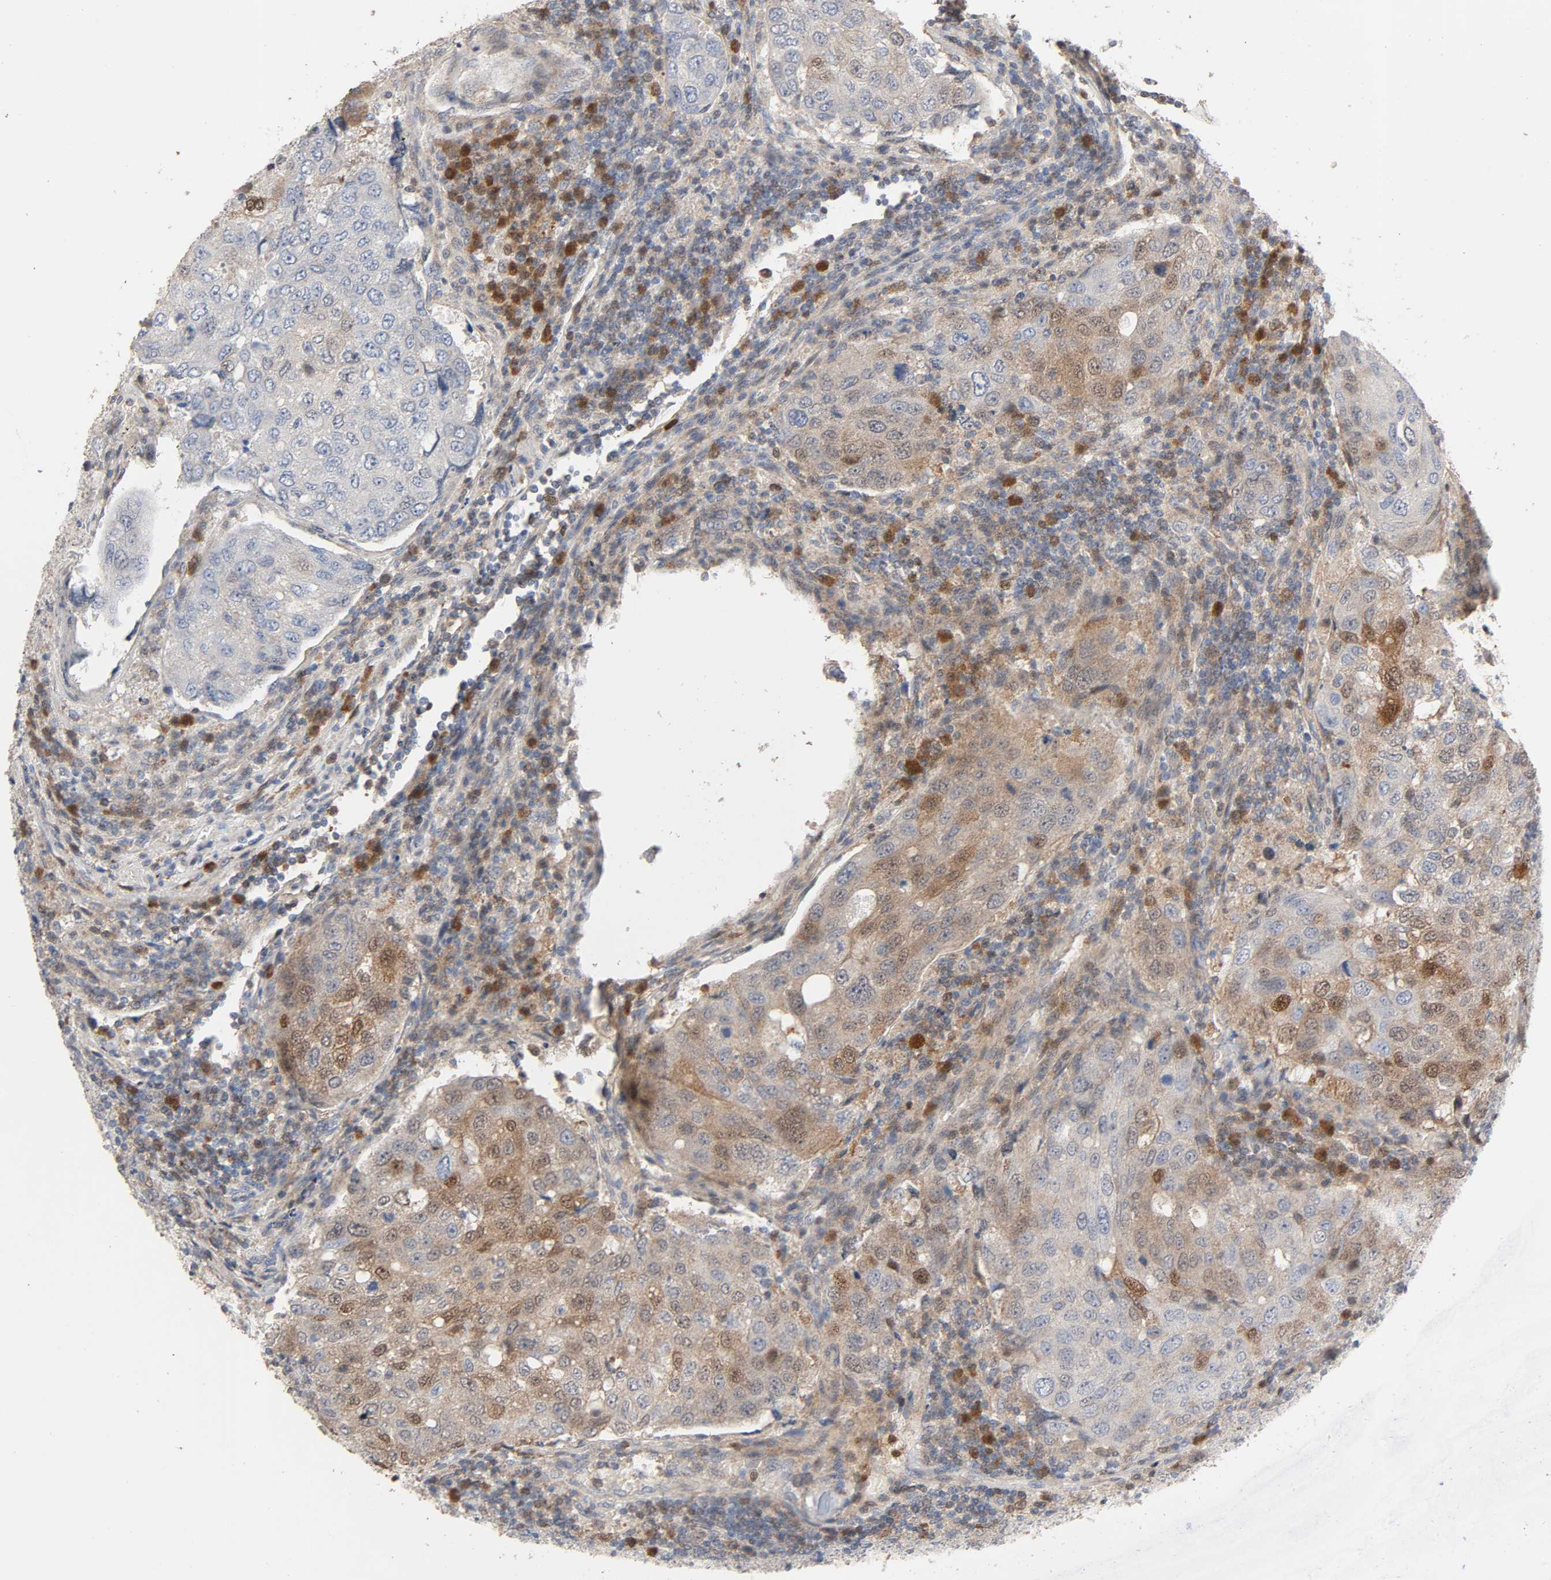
{"staining": {"intensity": "moderate", "quantity": "25%-75%", "location": "cytoplasmic/membranous,nuclear"}, "tissue": "urothelial cancer", "cell_type": "Tumor cells", "image_type": "cancer", "snomed": [{"axis": "morphology", "description": "Urothelial carcinoma, High grade"}, {"axis": "topography", "description": "Lymph node"}, {"axis": "topography", "description": "Urinary bladder"}], "caption": "The image reveals staining of urothelial cancer, revealing moderate cytoplasmic/membranous and nuclear protein expression (brown color) within tumor cells.", "gene": "CDK6", "patient": {"sex": "male", "age": 51}}